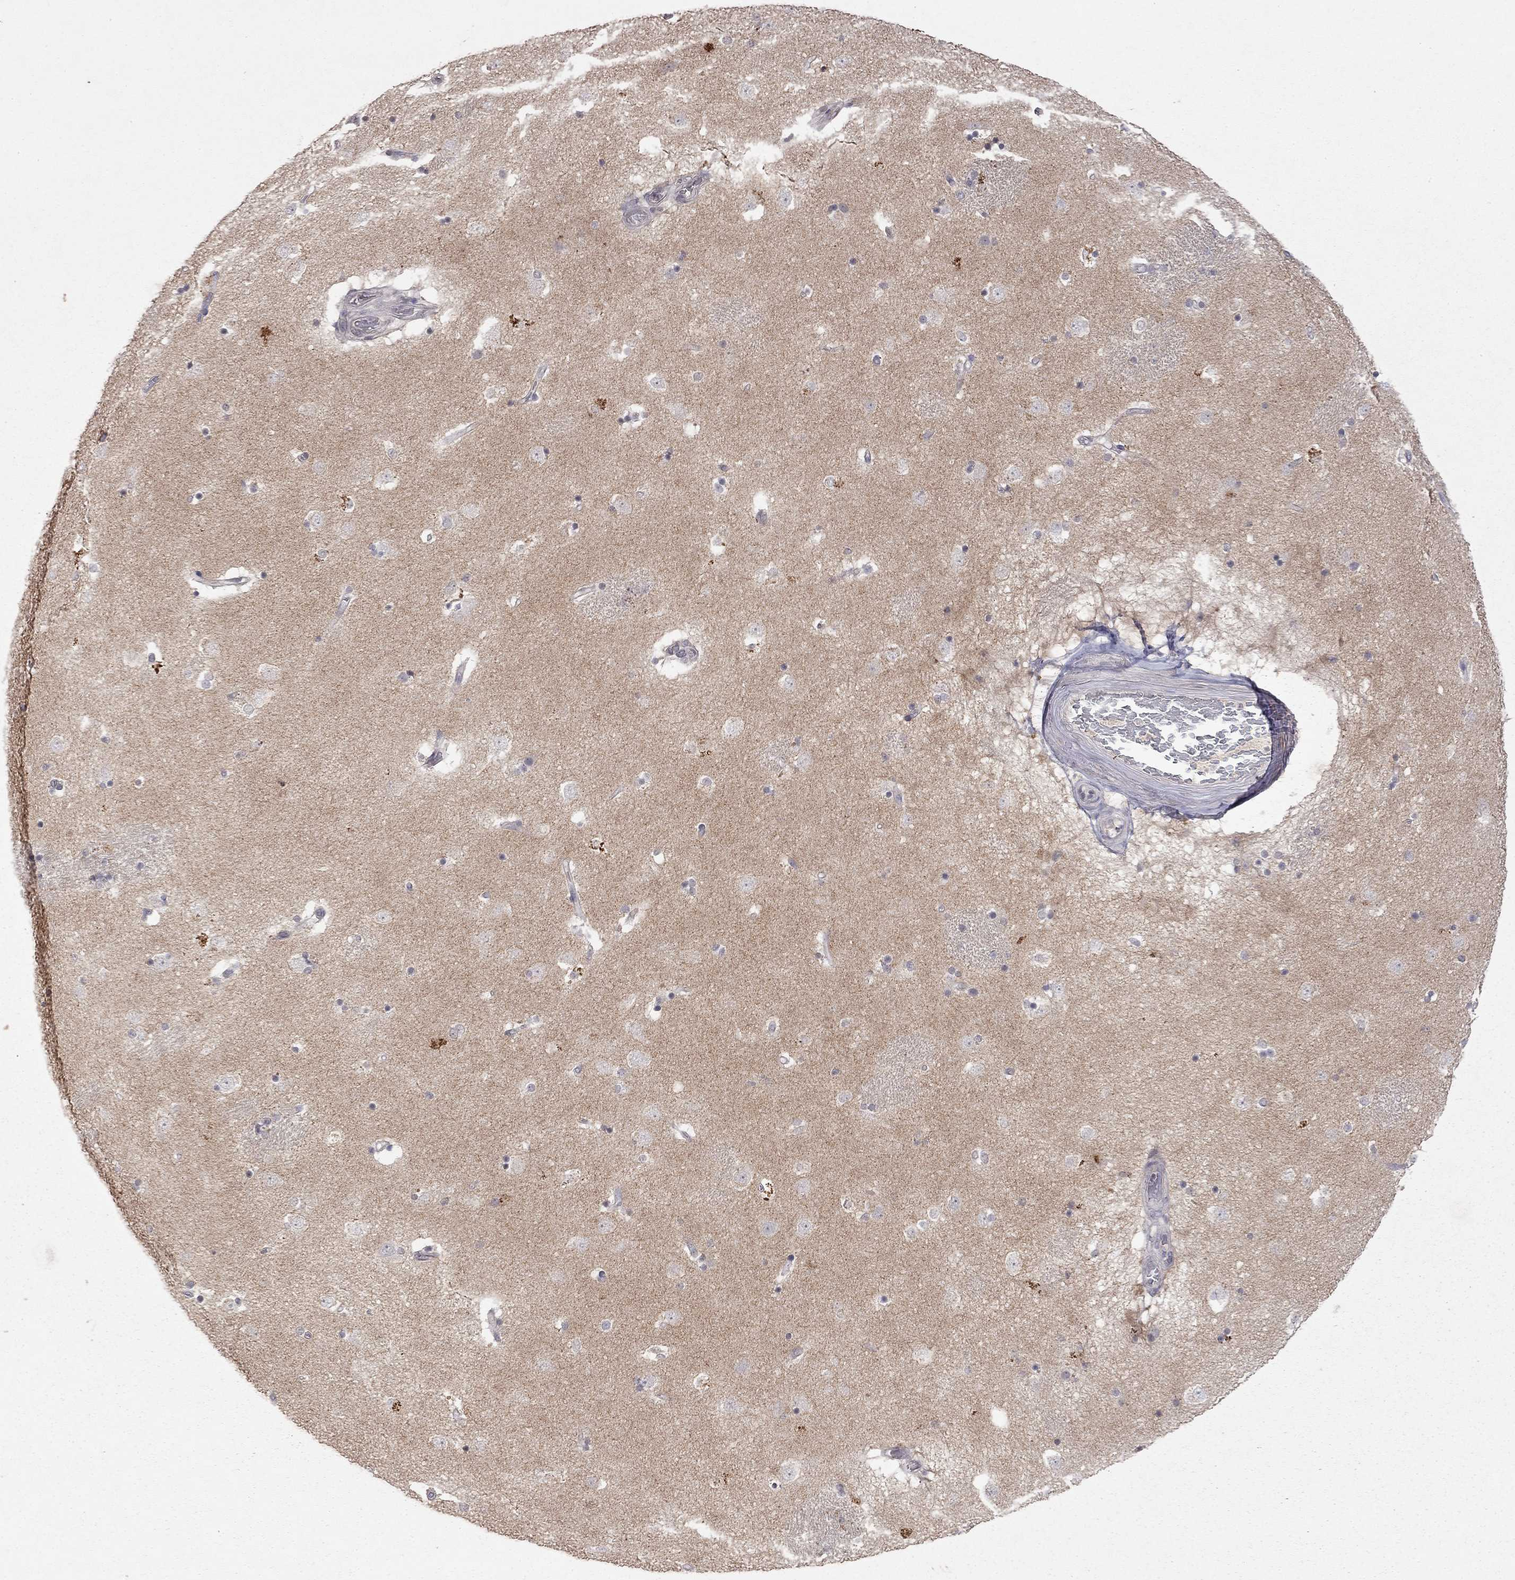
{"staining": {"intensity": "negative", "quantity": "none", "location": "none"}, "tissue": "caudate", "cell_type": "Glial cells", "image_type": "normal", "snomed": [{"axis": "morphology", "description": "Normal tissue, NOS"}, {"axis": "topography", "description": "Lateral ventricle wall"}], "caption": "DAB immunohistochemical staining of normal human caudate displays no significant positivity in glial cells. The staining was performed using DAB to visualize the protein expression in brown, while the nuclei were stained in blue with hematoxylin (Magnification: 20x).", "gene": "SYT12", "patient": {"sex": "male", "age": 51}}